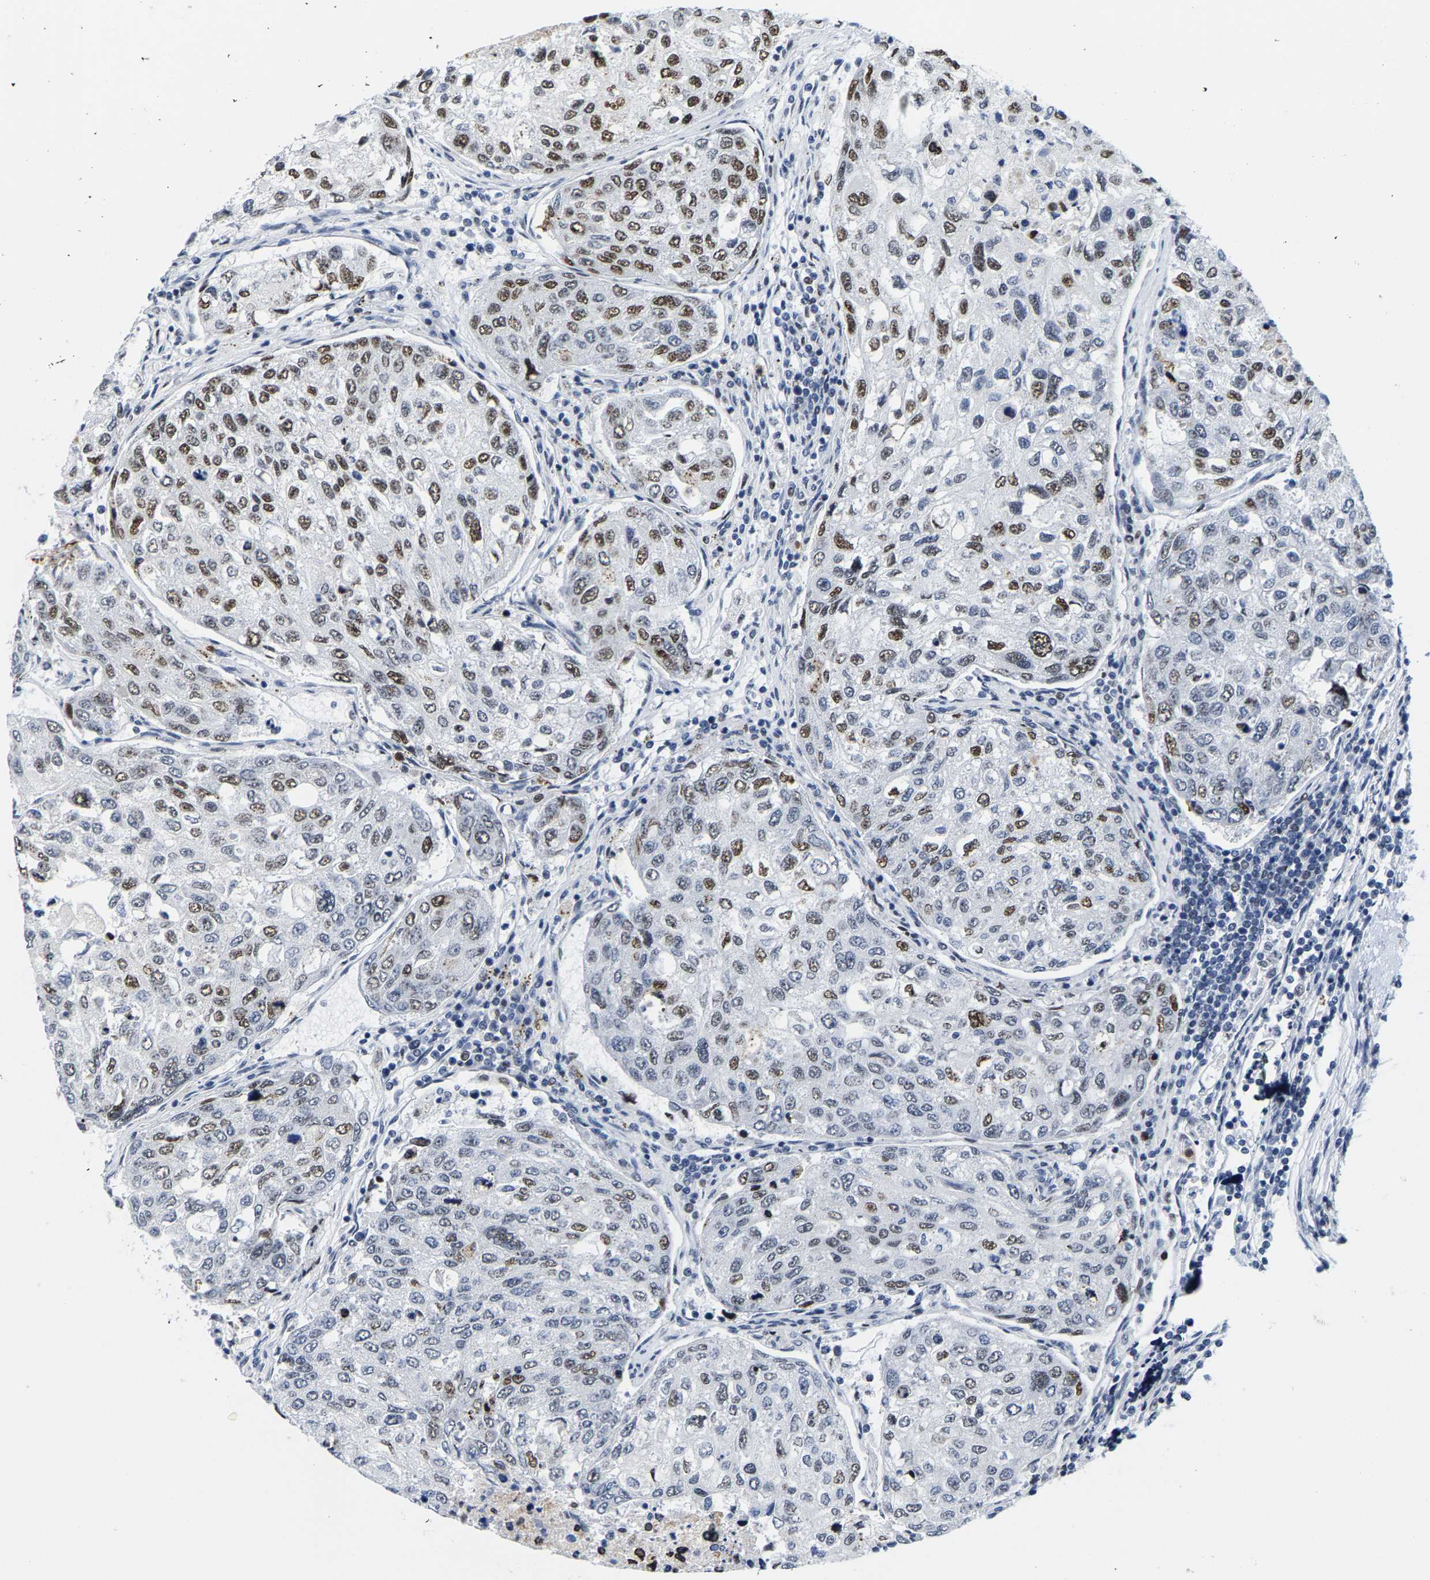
{"staining": {"intensity": "strong", "quantity": "25%-75%", "location": "cytoplasmic/membranous"}, "tissue": "urothelial cancer", "cell_type": "Tumor cells", "image_type": "cancer", "snomed": [{"axis": "morphology", "description": "Urothelial carcinoma, High grade"}, {"axis": "topography", "description": "Lymph node"}, {"axis": "topography", "description": "Urinary bladder"}], "caption": "Immunohistochemistry staining of urothelial carcinoma (high-grade), which displays high levels of strong cytoplasmic/membranous positivity in approximately 25%-75% of tumor cells indicating strong cytoplasmic/membranous protein positivity. The staining was performed using DAB (brown) for protein detection and nuclei were counterstained in hematoxylin (blue).", "gene": "SETD1B", "patient": {"sex": "male", "age": 51}}